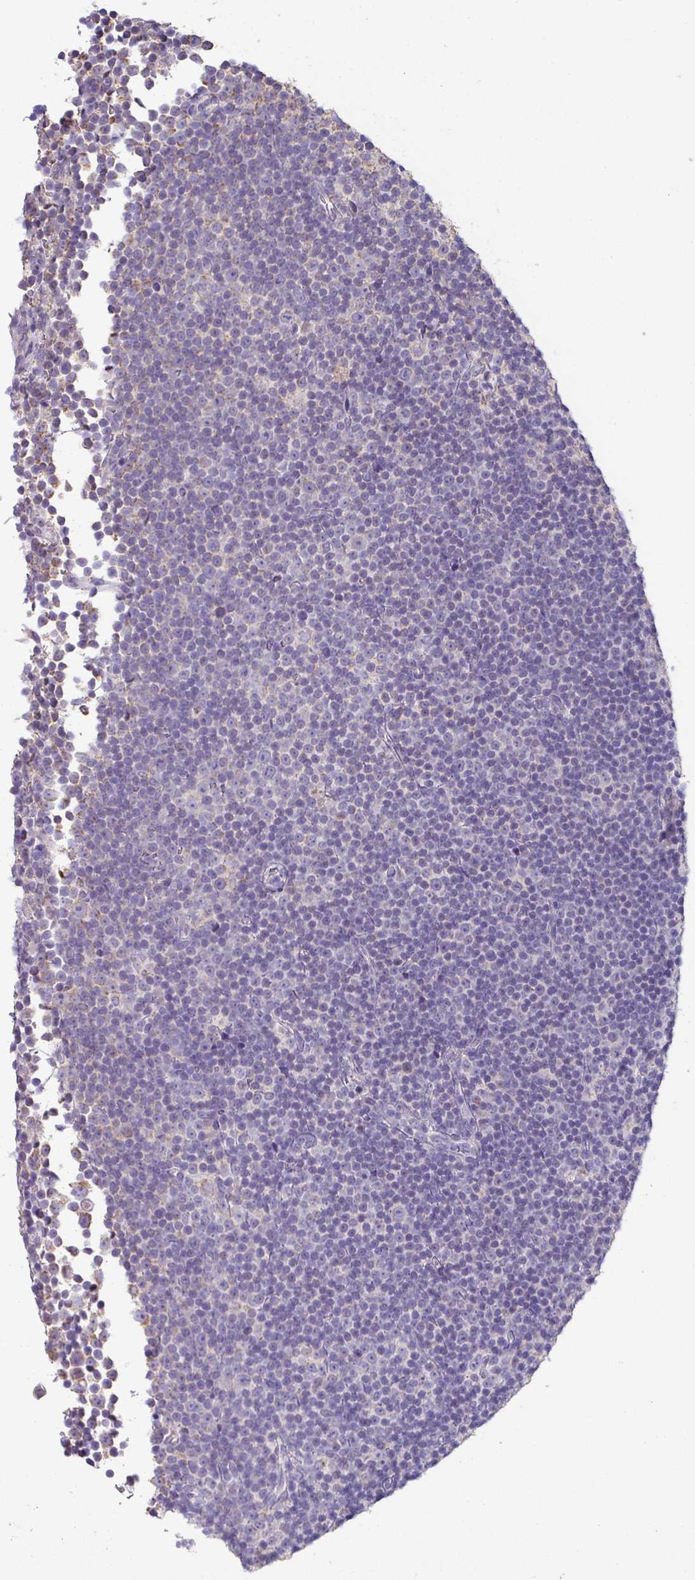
{"staining": {"intensity": "negative", "quantity": "none", "location": "none"}, "tissue": "lymphoma", "cell_type": "Tumor cells", "image_type": "cancer", "snomed": [{"axis": "morphology", "description": "Malignant lymphoma, non-Hodgkin's type, Low grade"}, {"axis": "topography", "description": "Lymph node"}], "caption": "IHC image of neoplastic tissue: low-grade malignant lymphoma, non-Hodgkin's type stained with DAB (3,3'-diaminobenzidine) shows no significant protein expression in tumor cells. (DAB immunohistochemistry visualized using brightfield microscopy, high magnification).", "gene": "PALS2", "patient": {"sex": "female", "age": 67}}